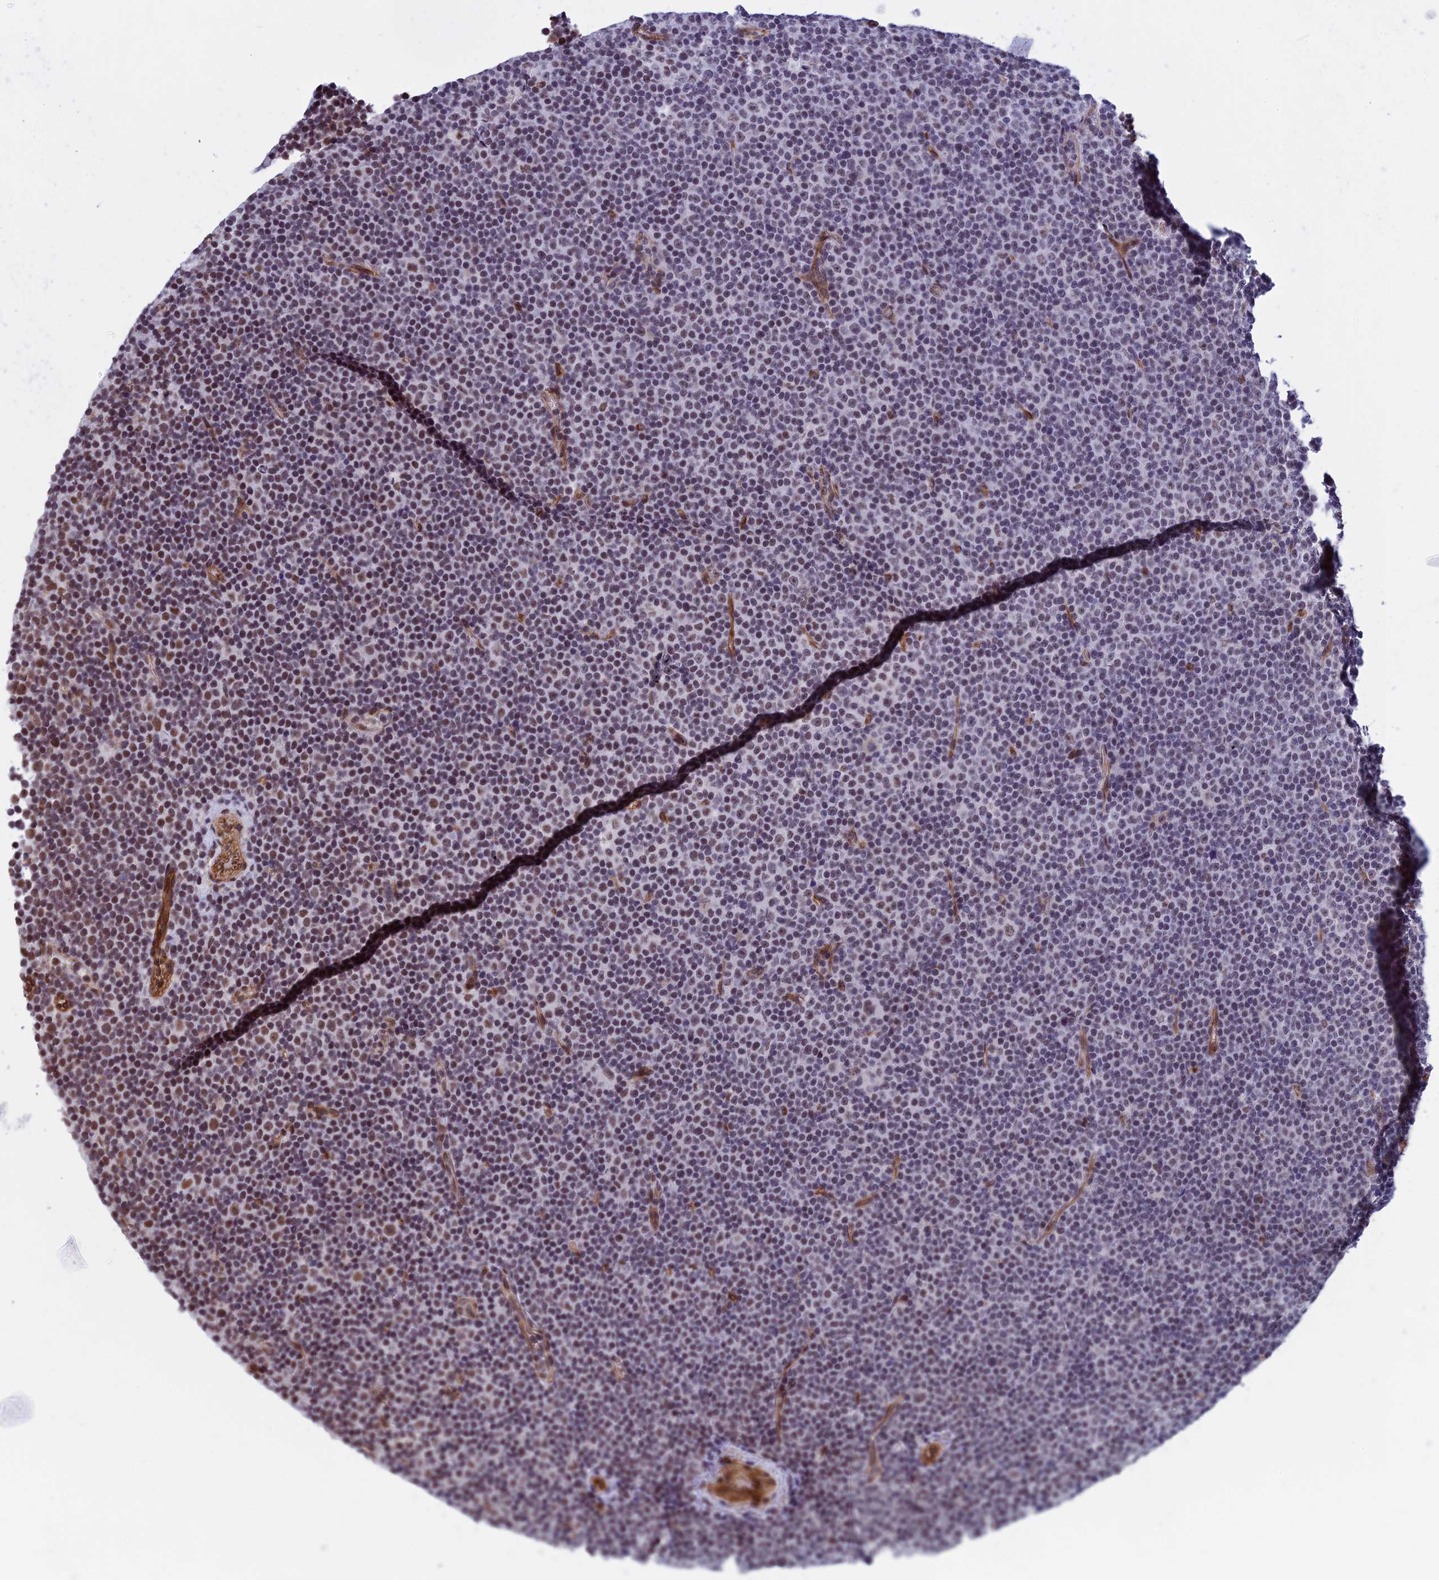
{"staining": {"intensity": "moderate", "quantity": "25%-75%", "location": "nuclear"}, "tissue": "lymphoma", "cell_type": "Tumor cells", "image_type": "cancer", "snomed": [{"axis": "morphology", "description": "Malignant lymphoma, non-Hodgkin's type, Low grade"}, {"axis": "topography", "description": "Lymph node"}], "caption": "Human malignant lymphoma, non-Hodgkin's type (low-grade) stained with a protein marker demonstrates moderate staining in tumor cells.", "gene": "NIPBL", "patient": {"sex": "female", "age": 67}}